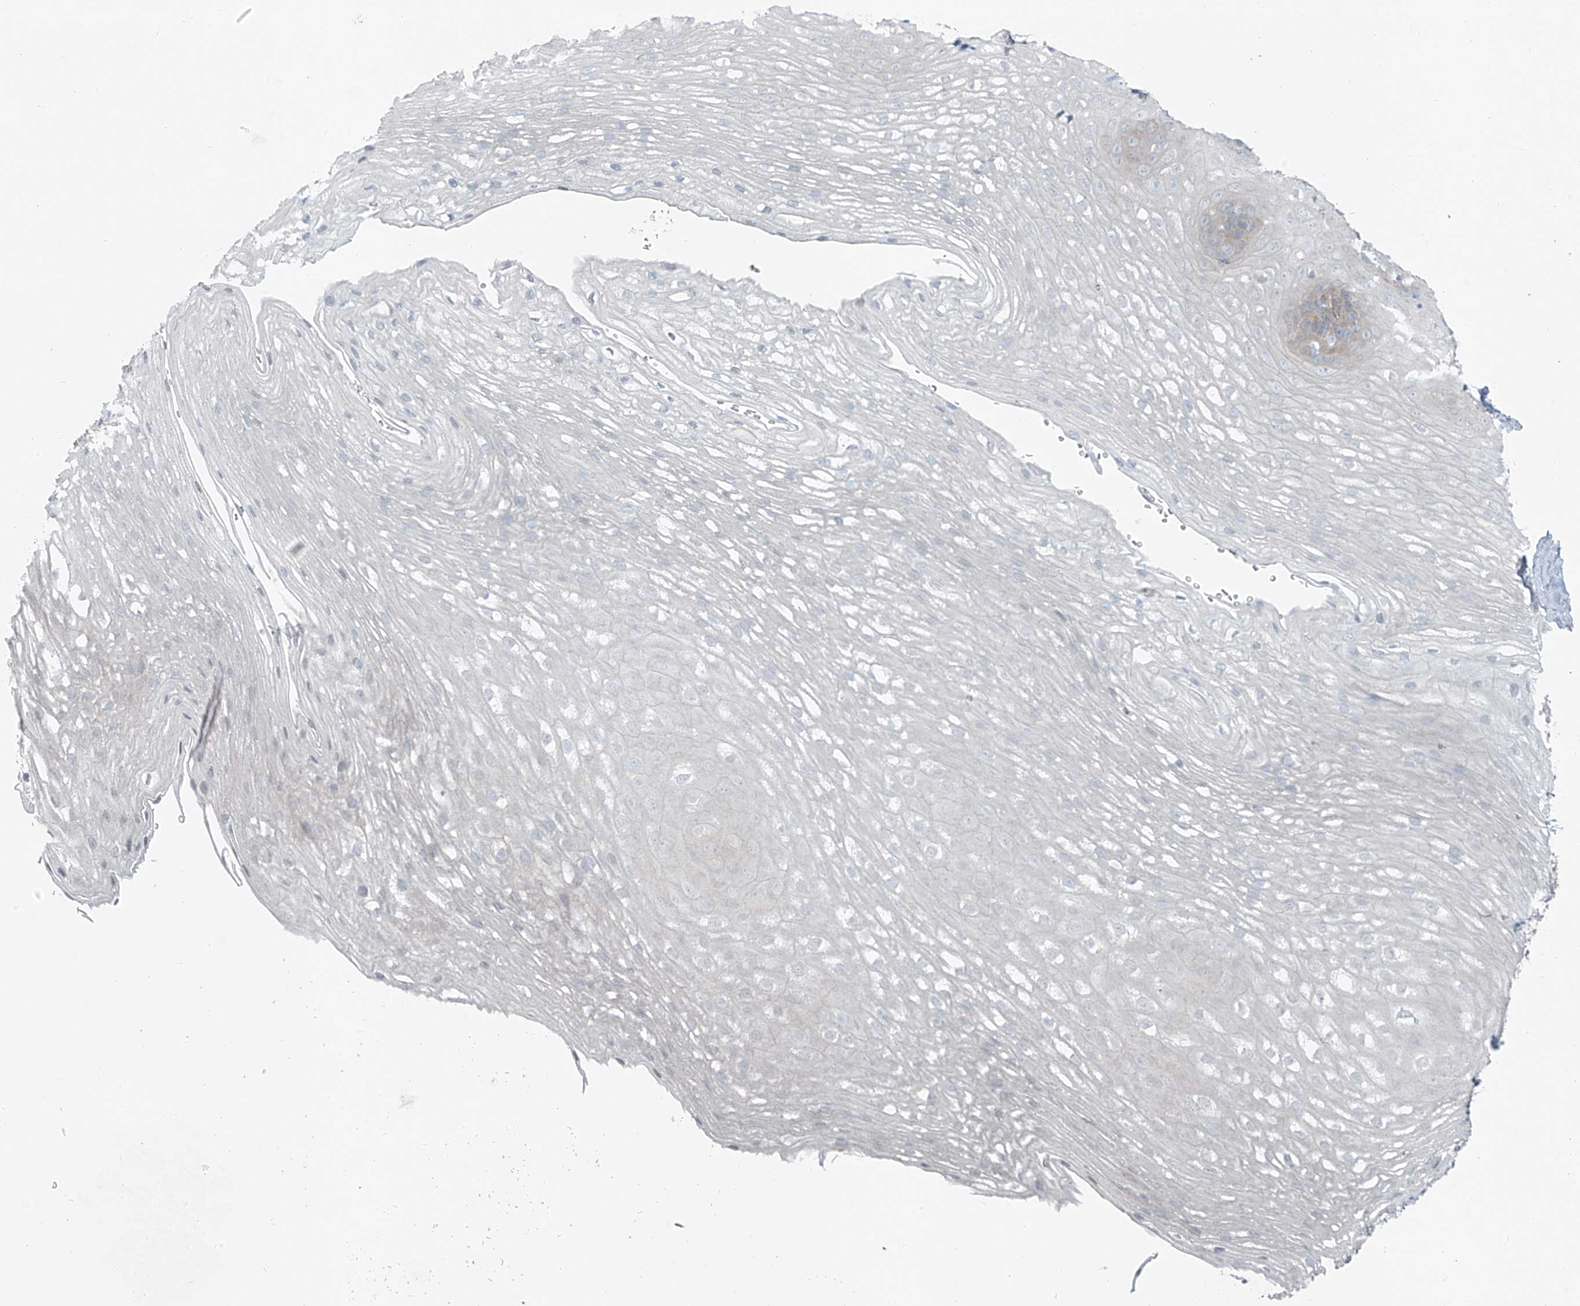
{"staining": {"intensity": "negative", "quantity": "none", "location": "none"}, "tissue": "esophagus", "cell_type": "Squamous epithelial cells", "image_type": "normal", "snomed": [{"axis": "morphology", "description": "Normal tissue, NOS"}, {"axis": "topography", "description": "Esophagus"}], "caption": "Immunohistochemical staining of unremarkable esophagus reveals no significant expression in squamous epithelial cells.", "gene": "TNS2", "patient": {"sex": "female", "age": 66}}